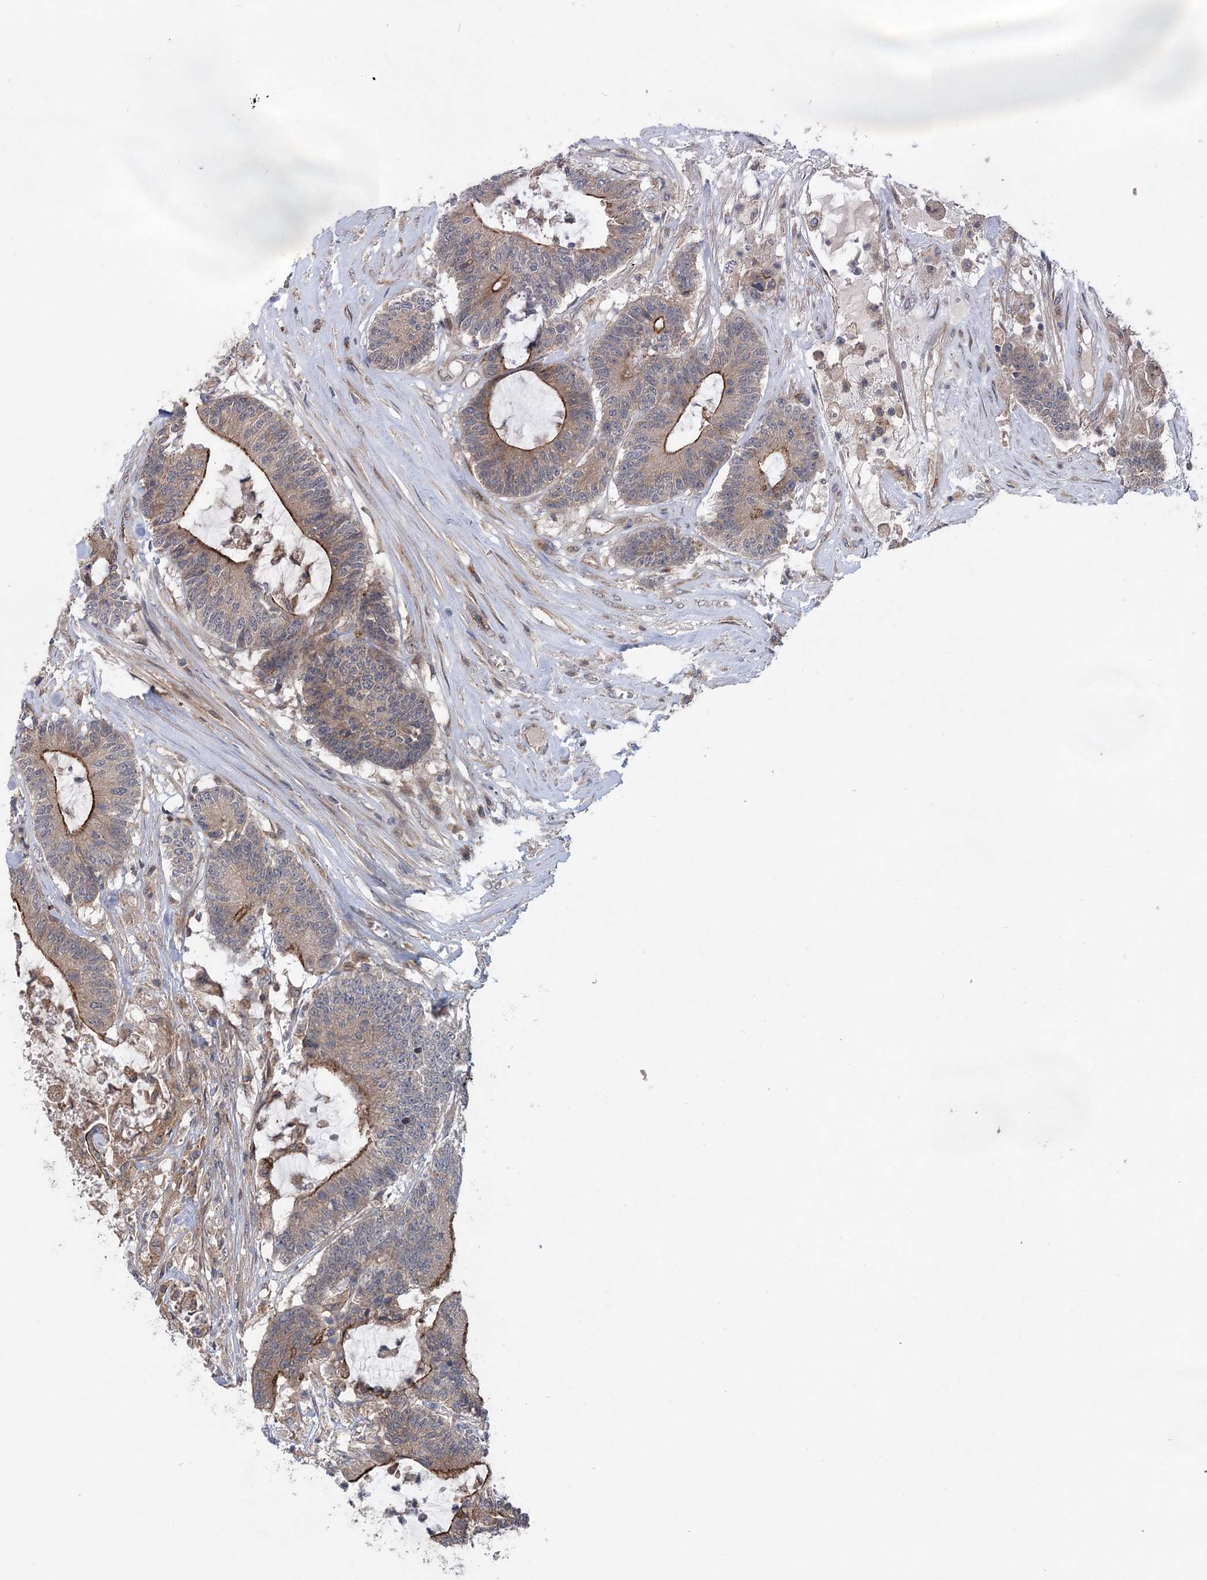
{"staining": {"intensity": "moderate", "quantity": ">75%", "location": "cytoplasmic/membranous"}, "tissue": "colorectal cancer", "cell_type": "Tumor cells", "image_type": "cancer", "snomed": [{"axis": "morphology", "description": "Adenocarcinoma, NOS"}, {"axis": "topography", "description": "Colon"}], "caption": "Human adenocarcinoma (colorectal) stained with a brown dye displays moderate cytoplasmic/membranous positive staining in about >75% of tumor cells.", "gene": "METTL24", "patient": {"sex": "female", "age": 84}}